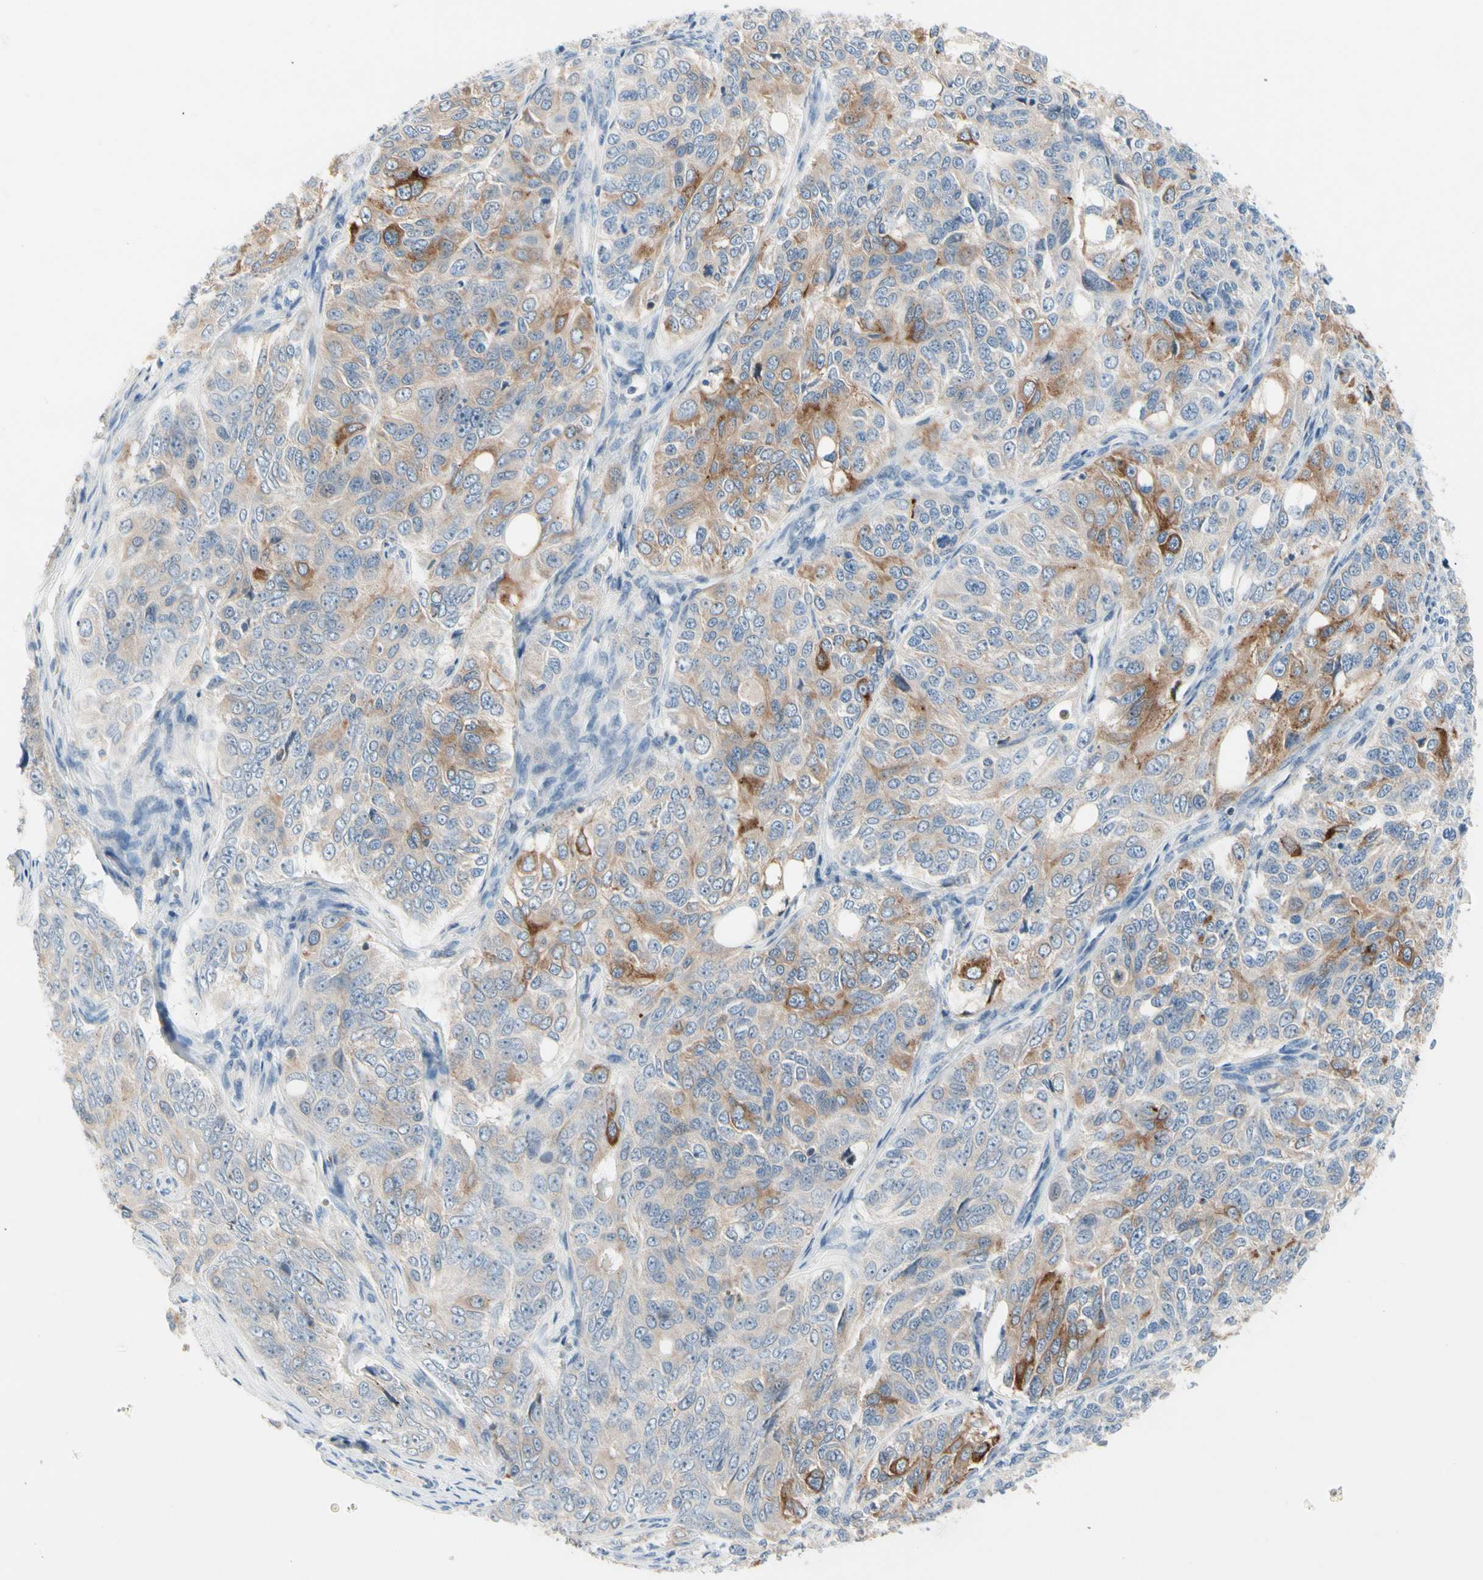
{"staining": {"intensity": "moderate", "quantity": "<25%", "location": "cytoplasmic/membranous"}, "tissue": "ovarian cancer", "cell_type": "Tumor cells", "image_type": "cancer", "snomed": [{"axis": "morphology", "description": "Carcinoma, endometroid"}, {"axis": "topography", "description": "Ovary"}], "caption": "IHC photomicrograph of endometroid carcinoma (ovarian) stained for a protein (brown), which demonstrates low levels of moderate cytoplasmic/membranous staining in about <25% of tumor cells.", "gene": "MAP3K3", "patient": {"sex": "female", "age": 51}}